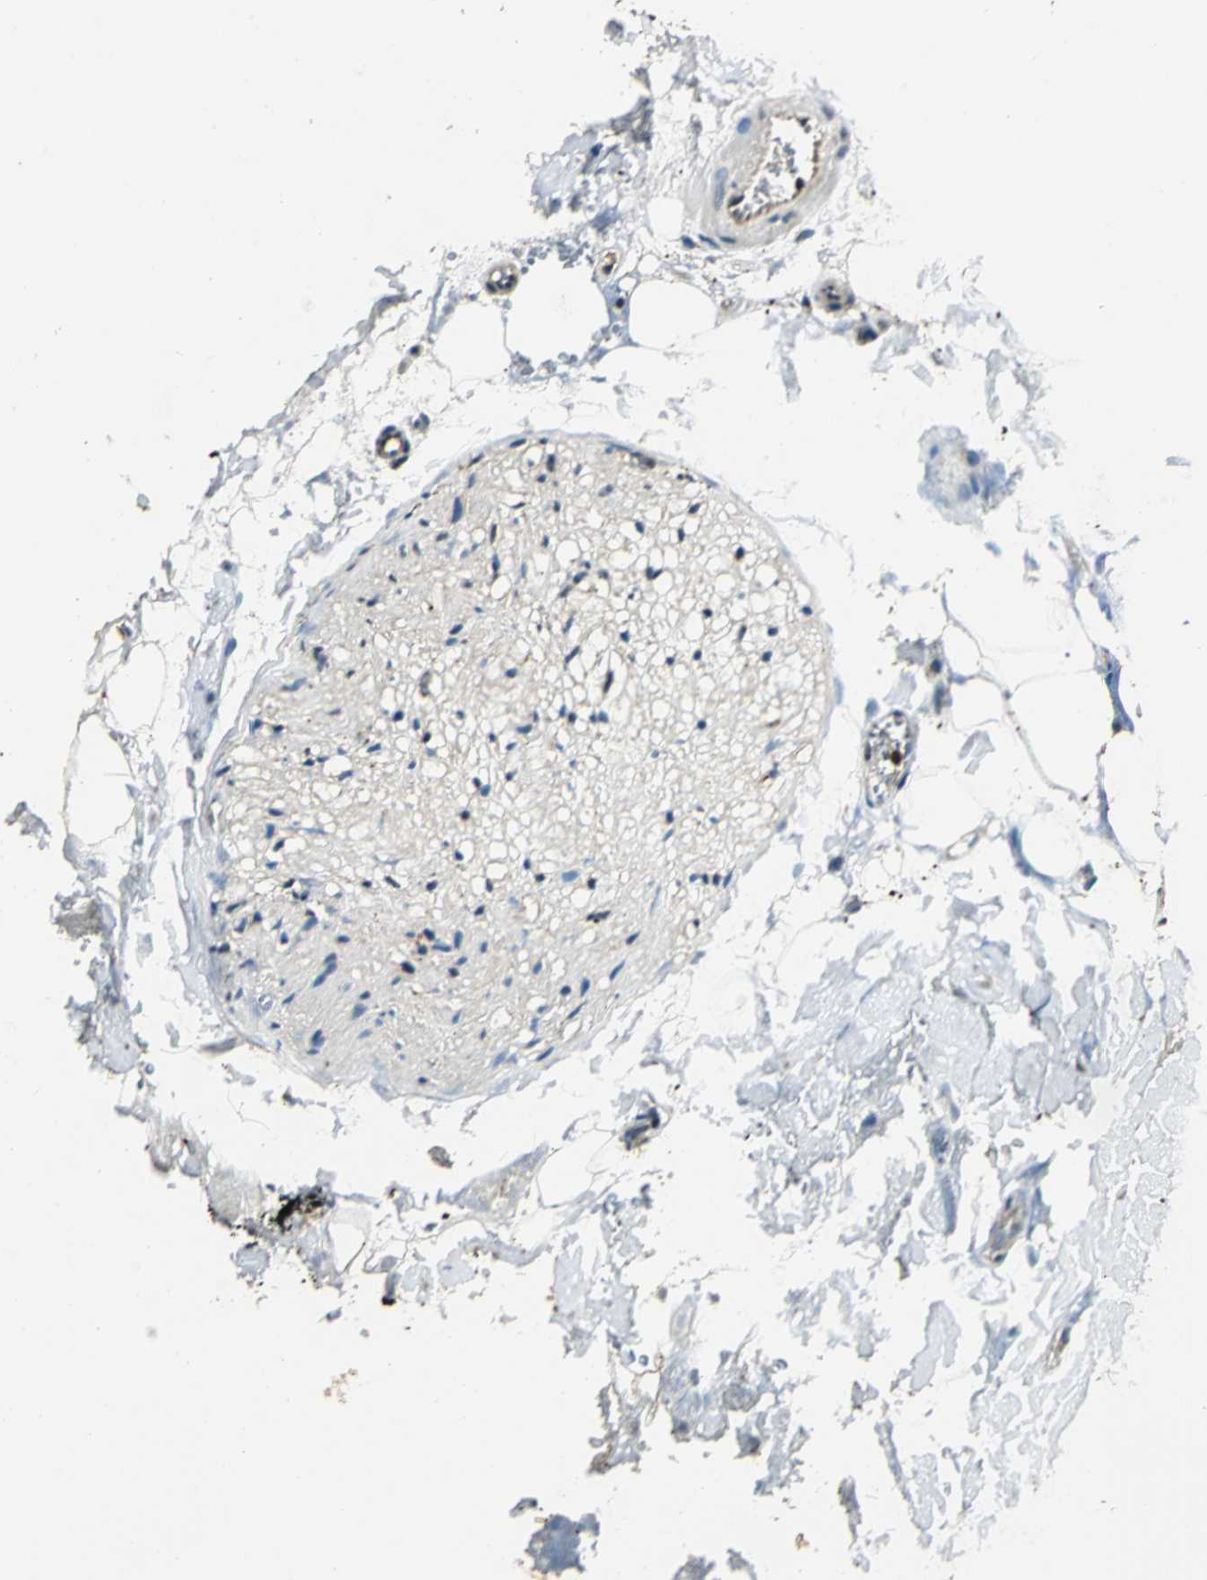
{"staining": {"intensity": "negative", "quantity": "none", "location": "none"}, "tissue": "adipose tissue", "cell_type": "Adipocytes", "image_type": "normal", "snomed": [{"axis": "morphology", "description": "Normal tissue, NOS"}, {"axis": "morphology", "description": "Cholangiocarcinoma"}, {"axis": "topography", "description": "Liver"}, {"axis": "topography", "description": "Peripheral nerve tissue"}], "caption": "Adipocytes show no significant protein staining in unremarkable adipose tissue.", "gene": "PPP1R13L", "patient": {"sex": "male", "age": 50}}